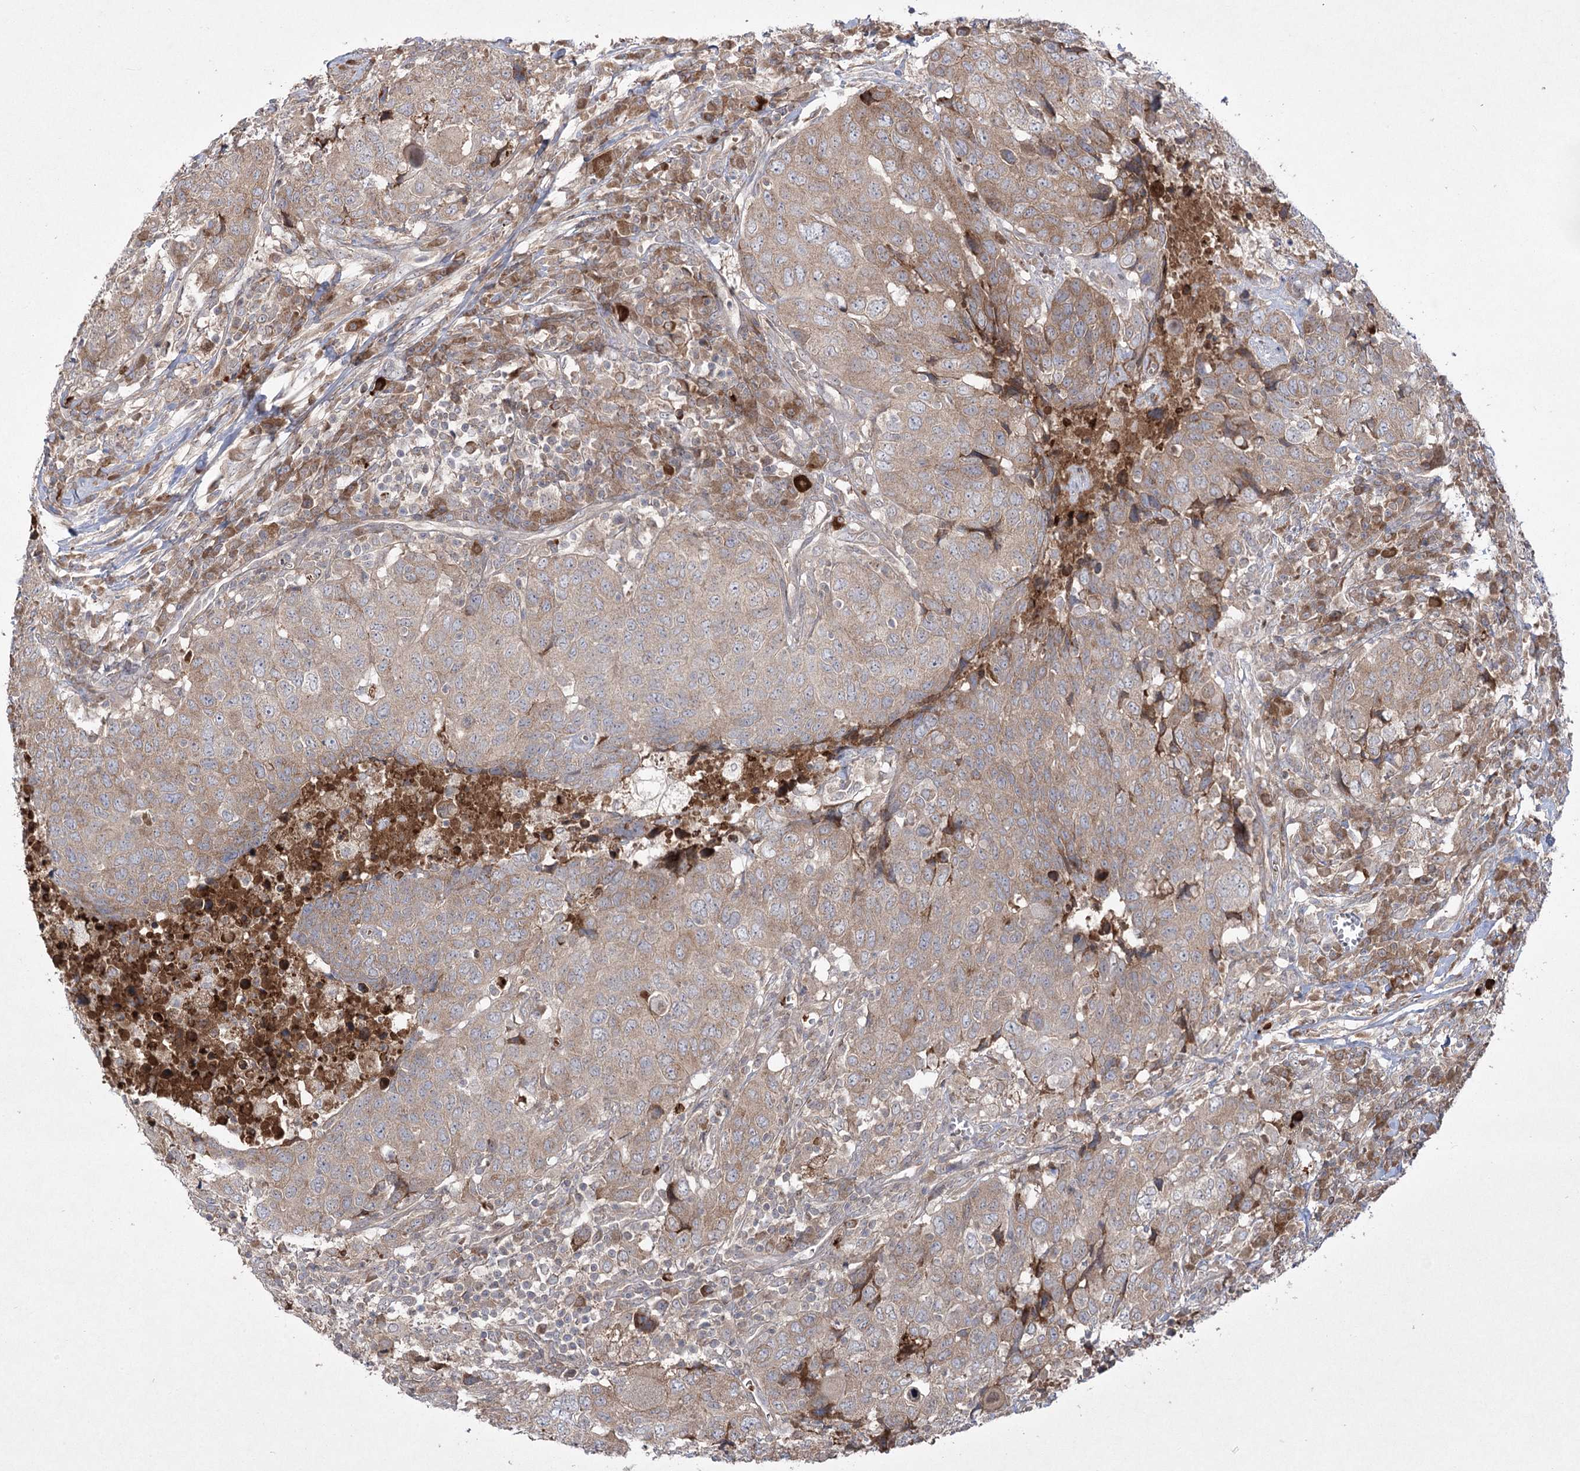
{"staining": {"intensity": "weak", "quantity": ">75%", "location": "cytoplasmic/membranous"}, "tissue": "head and neck cancer", "cell_type": "Tumor cells", "image_type": "cancer", "snomed": [{"axis": "morphology", "description": "Squamous cell carcinoma, NOS"}, {"axis": "topography", "description": "Head-Neck"}], "caption": "The image displays a brown stain indicating the presence of a protein in the cytoplasmic/membranous of tumor cells in head and neck cancer (squamous cell carcinoma). Nuclei are stained in blue.", "gene": "PLEKHA5", "patient": {"sex": "male", "age": 66}}